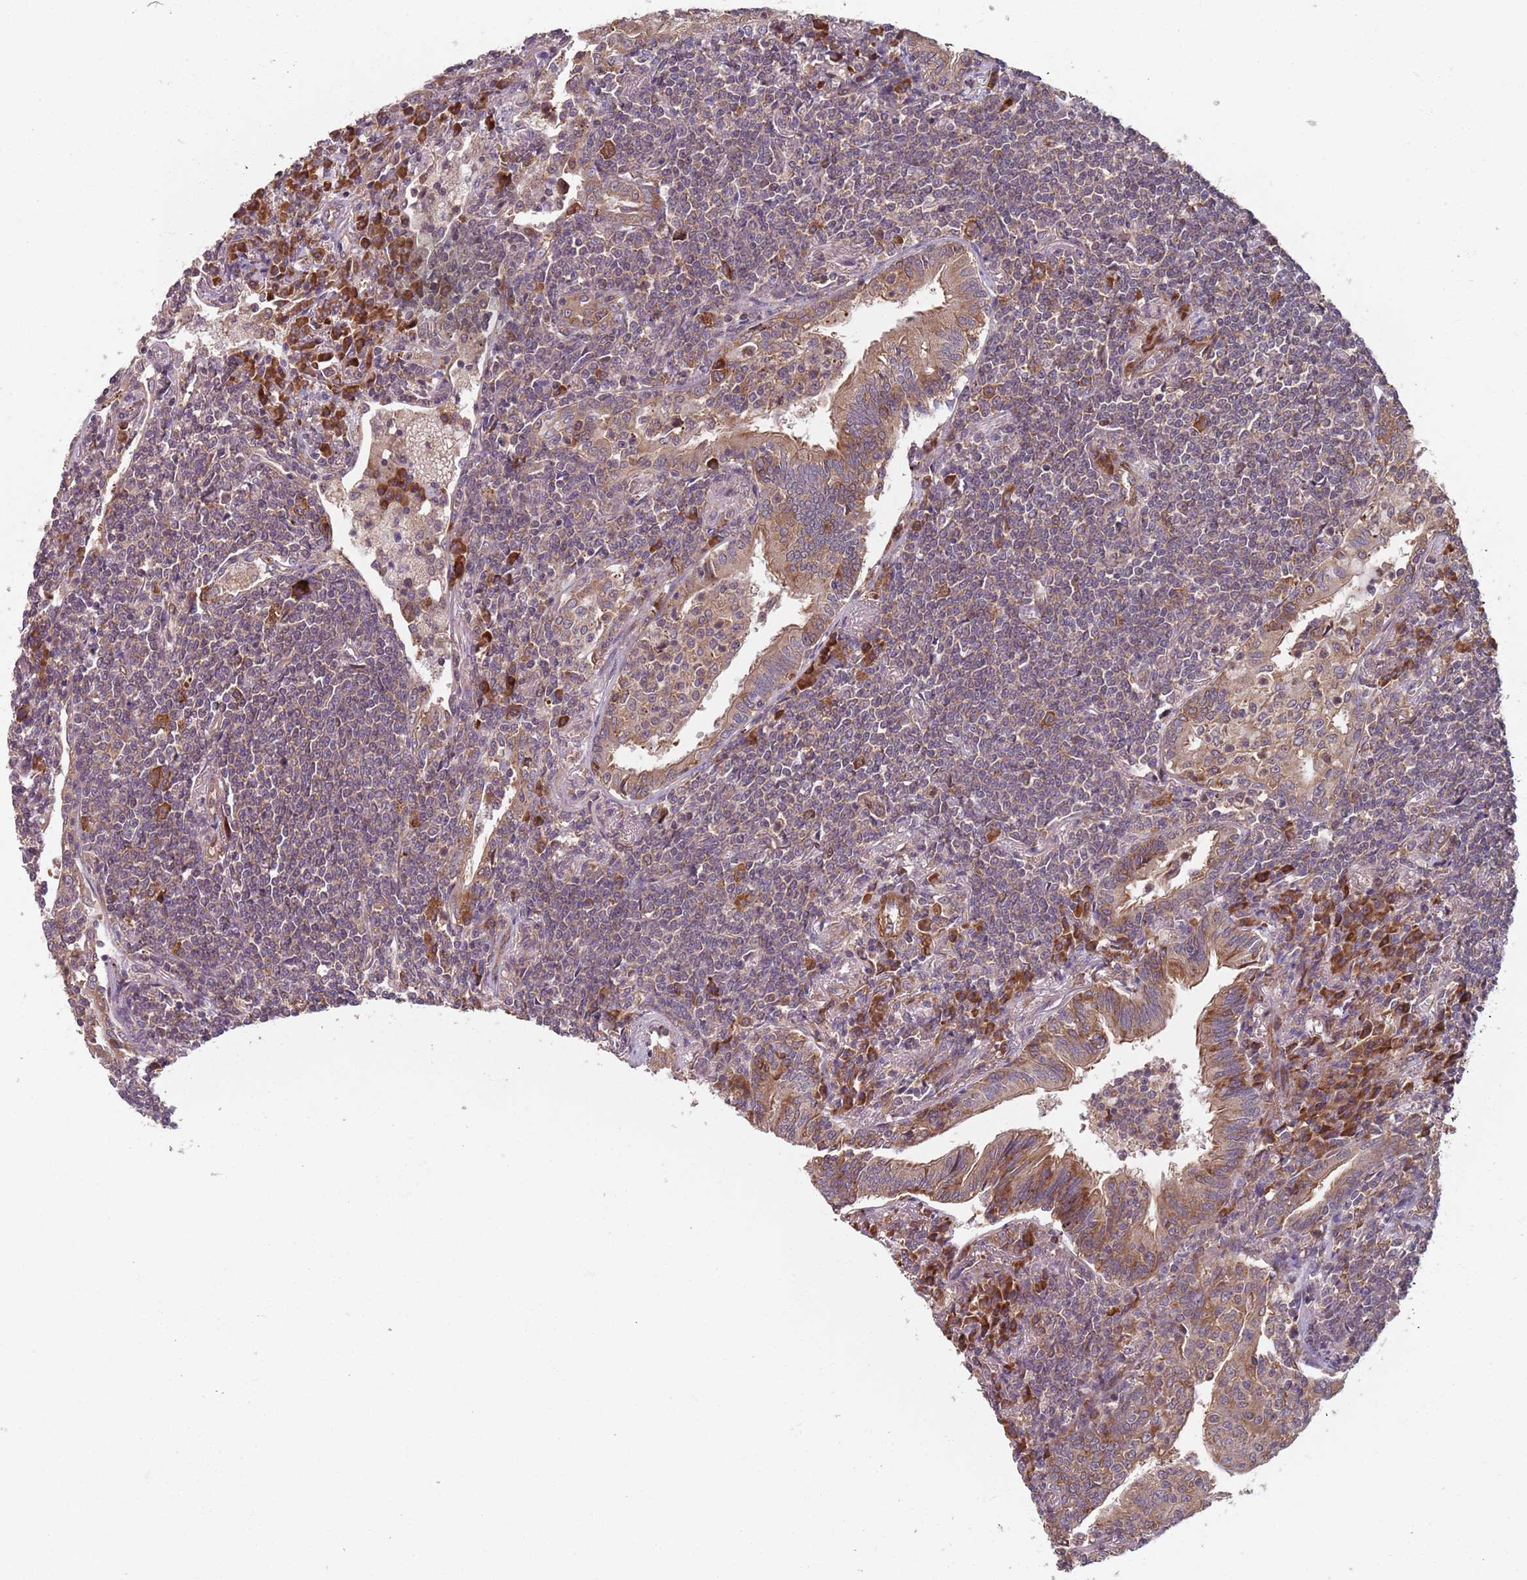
{"staining": {"intensity": "weak", "quantity": "25%-75%", "location": "cytoplasmic/membranous"}, "tissue": "lymphoma", "cell_type": "Tumor cells", "image_type": "cancer", "snomed": [{"axis": "morphology", "description": "Malignant lymphoma, non-Hodgkin's type, Low grade"}, {"axis": "topography", "description": "Lung"}], "caption": "Lymphoma stained with a brown dye demonstrates weak cytoplasmic/membranous positive expression in about 25%-75% of tumor cells.", "gene": "NOTCH3", "patient": {"sex": "female", "age": 71}}